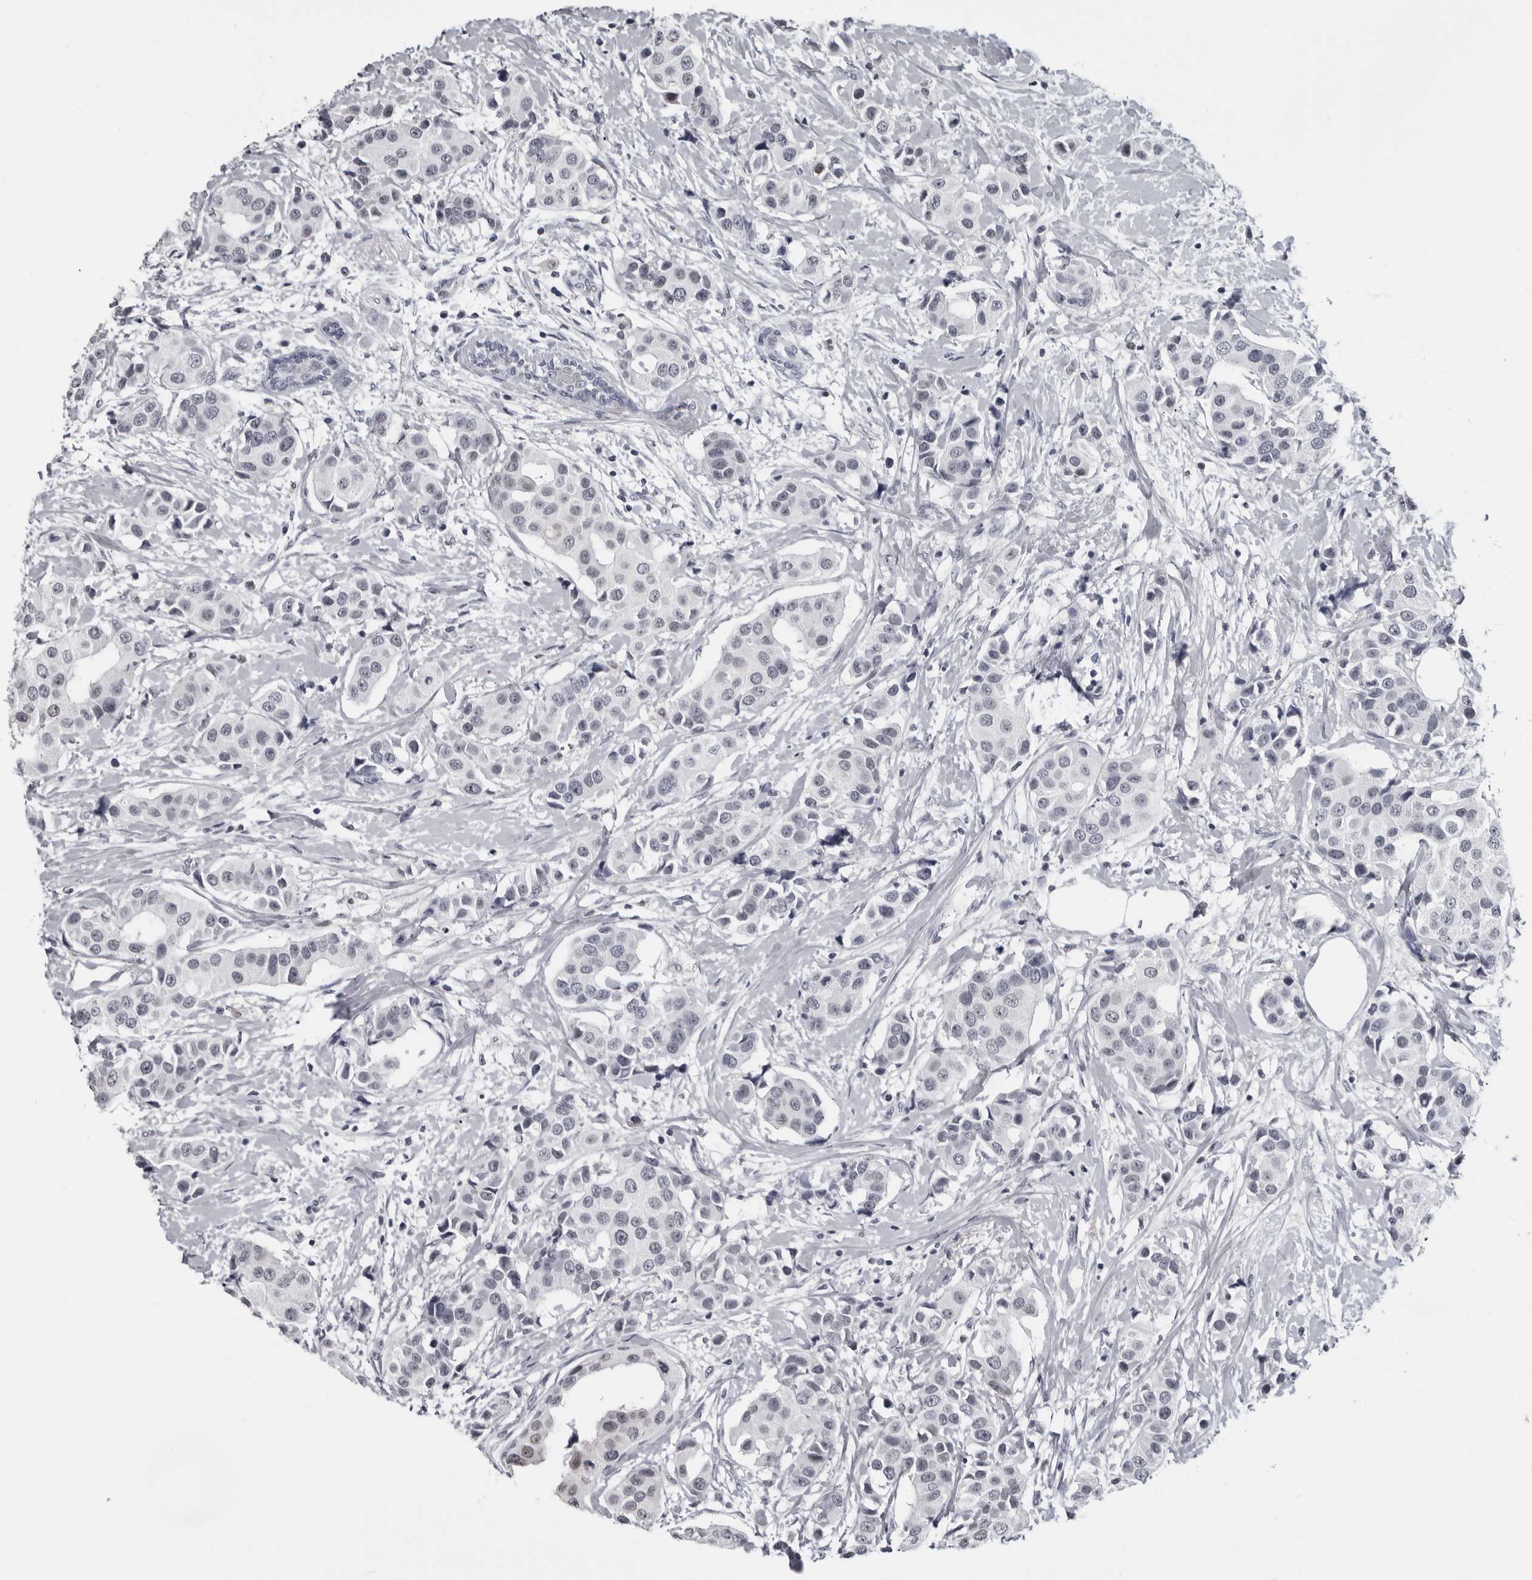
{"staining": {"intensity": "negative", "quantity": "none", "location": "none"}, "tissue": "breast cancer", "cell_type": "Tumor cells", "image_type": "cancer", "snomed": [{"axis": "morphology", "description": "Normal tissue, NOS"}, {"axis": "morphology", "description": "Duct carcinoma"}, {"axis": "topography", "description": "Breast"}], "caption": "Tumor cells are negative for protein expression in human intraductal carcinoma (breast).", "gene": "LZIC", "patient": {"sex": "female", "age": 39}}